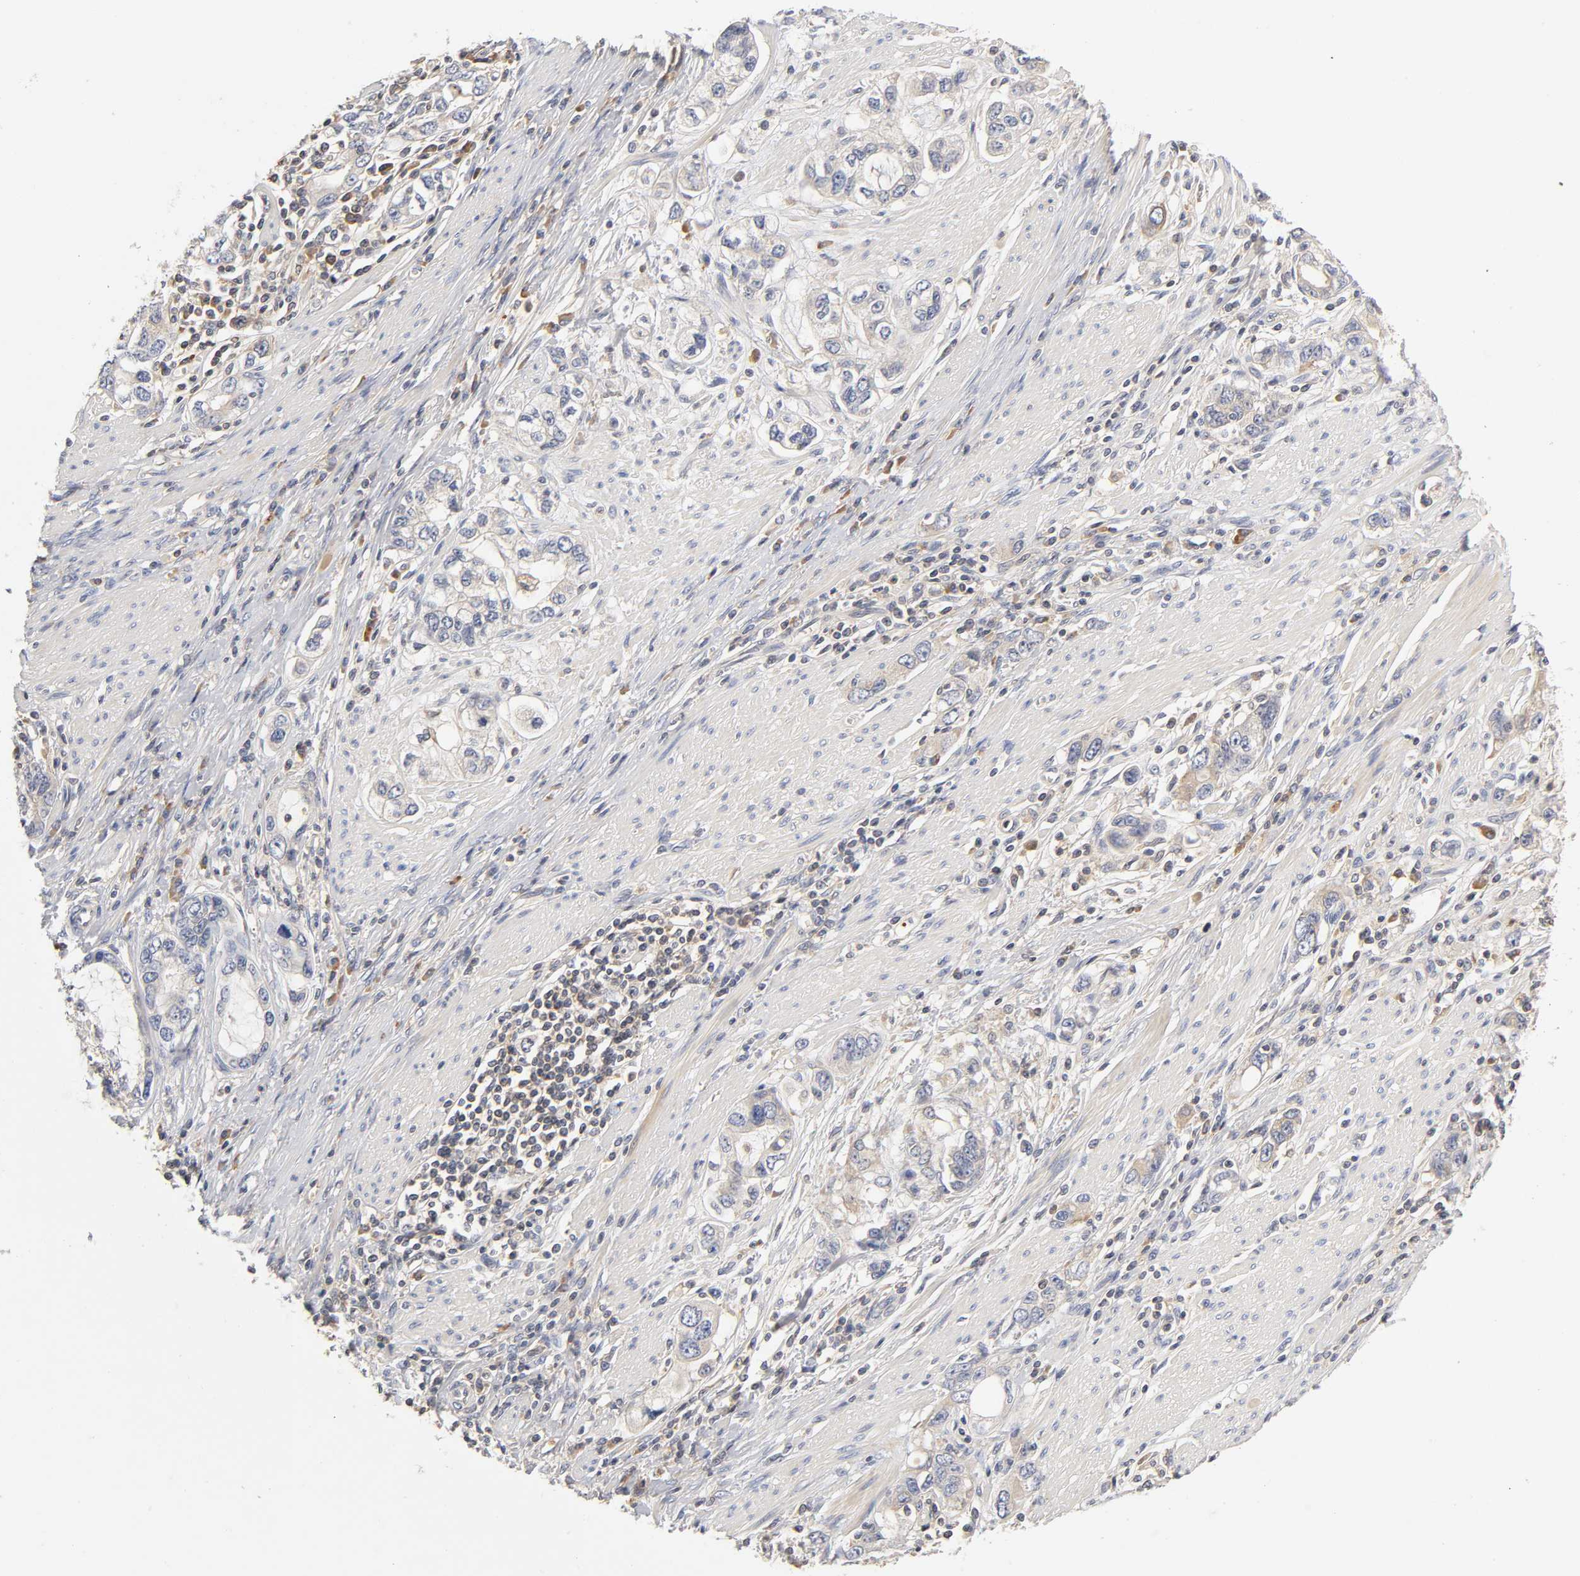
{"staining": {"intensity": "weak", "quantity": ">75%", "location": "cytoplasmic/membranous"}, "tissue": "stomach cancer", "cell_type": "Tumor cells", "image_type": "cancer", "snomed": [{"axis": "morphology", "description": "Adenocarcinoma, NOS"}, {"axis": "topography", "description": "Stomach, lower"}], "caption": "Adenocarcinoma (stomach) was stained to show a protein in brown. There is low levels of weak cytoplasmic/membranous expression in approximately >75% of tumor cells. (Brightfield microscopy of DAB IHC at high magnification).", "gene": "RHOA", "patient": {"sex": "female", "age": 93}}